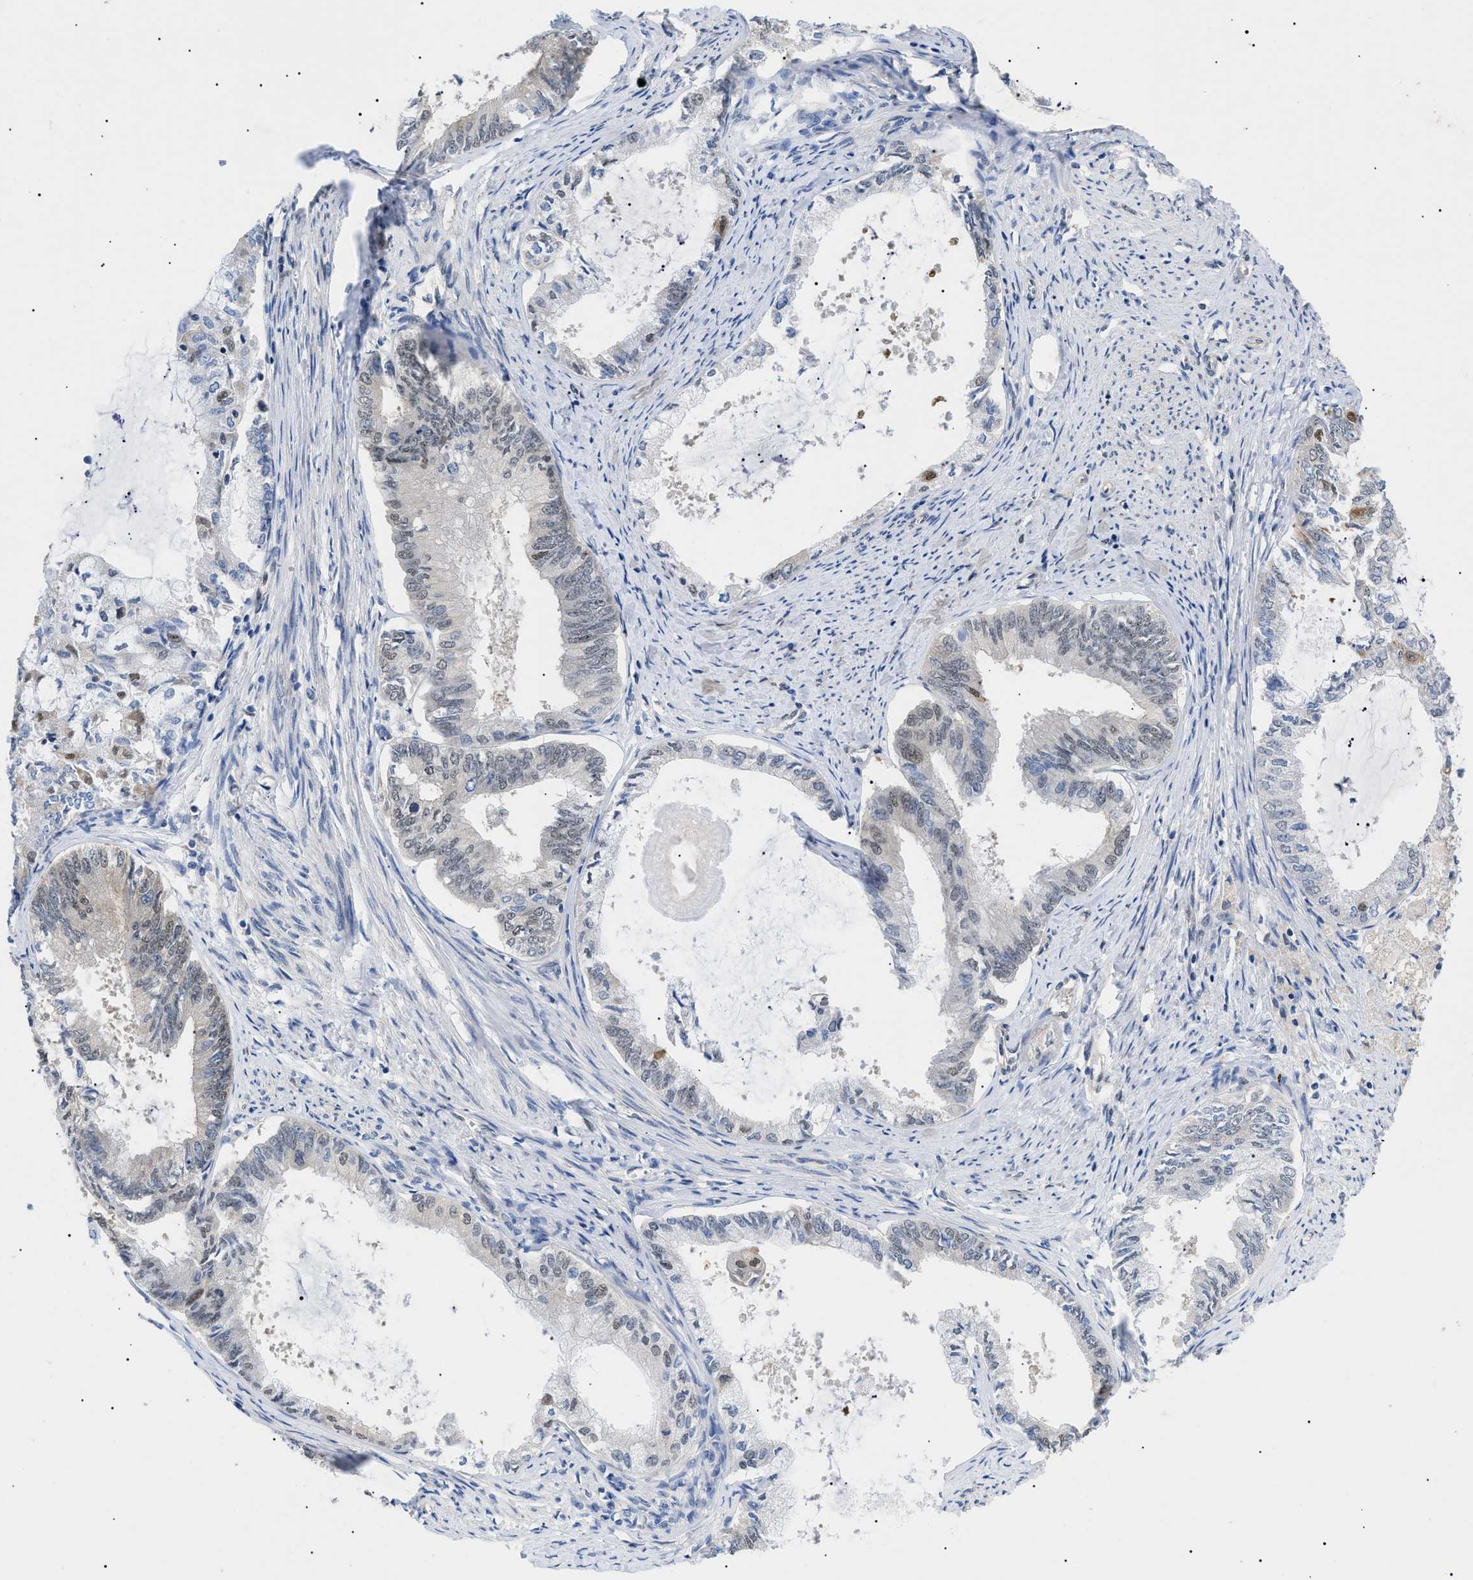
{"staining": {"intensity": "weak", "quantity": "25%-75%", "location": "nuclear"}, "tissue": "endometrial cancer", "cell_type": "Tumor cells", "image_type": "cancer", "snomed": [{"axis": "morphology", "description": "Adenocarcinoma, NOS"}, {"axis": "topography", "description": "Endometrium"}], "caption": "IHC of endometrial cancer (adenocarcinoma) shows low levels of weak nuclear expression in about 25%-75% of tumor cells.", "gene": "GARRE1", "patient": {"sex": "female", "age": 86}}